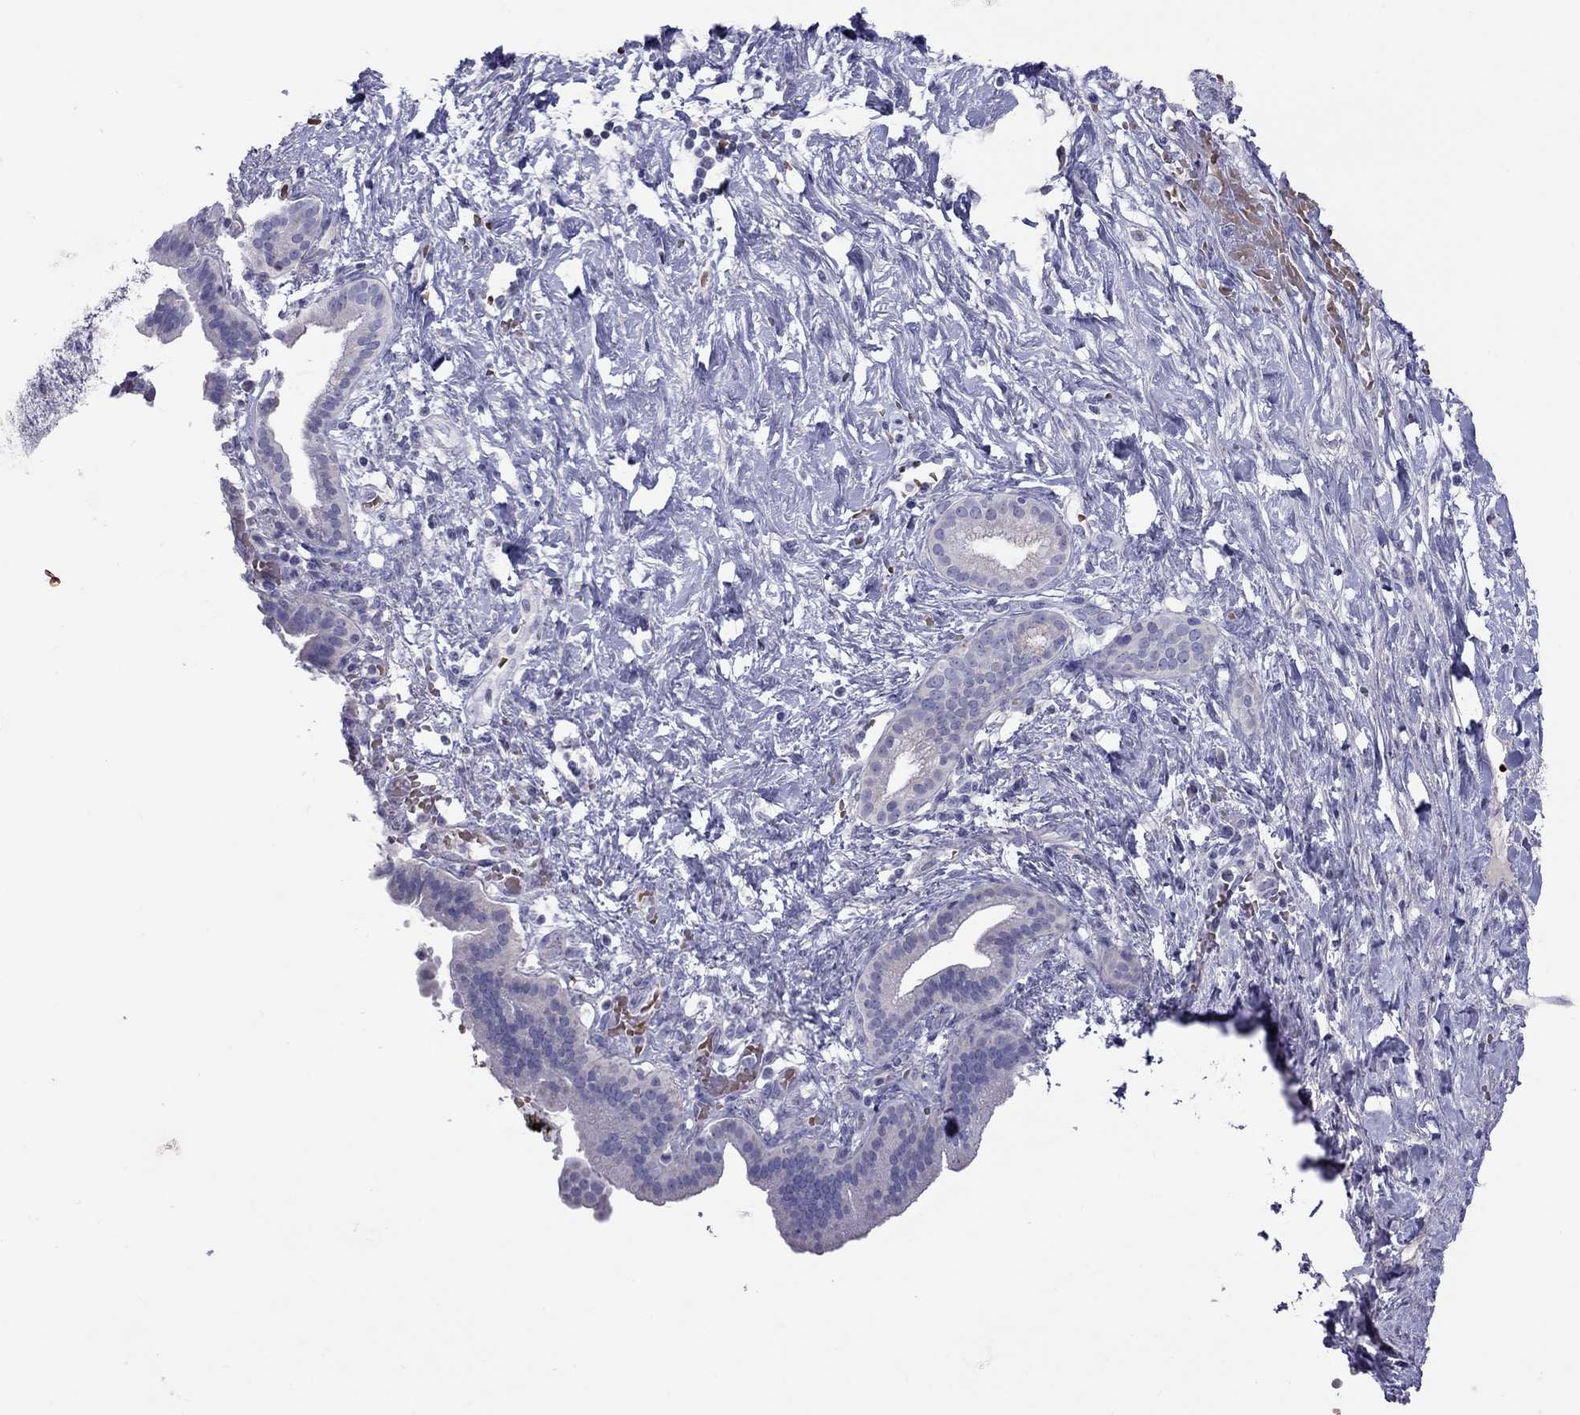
{"staining": {"intensity": "negative", "quantity": "none", "location": "none"}, "tissue": "pancreatic cancer", "cell_type": "Tumor cells", "image_type": "cancer", "snomed": [{"axis": "morphology", "description": "Adenocarcinoma, NOS"}, {"axis": "topography", "description": "Pancreas"}], "caption": "An immunohistochemistry photomicrograph of pancreatic cancer is shown. There is no staining in tumor cells of pancreatic cancer. The staining was performed using DAB (3,3'-diaminobenzidine) to visualize the protein expression in brown, while the nuclei were stained in blue with hematoxylin (Magnification: 20x).", "gene": "MUC16", "patient": {"sex": "male", "age": 44}}